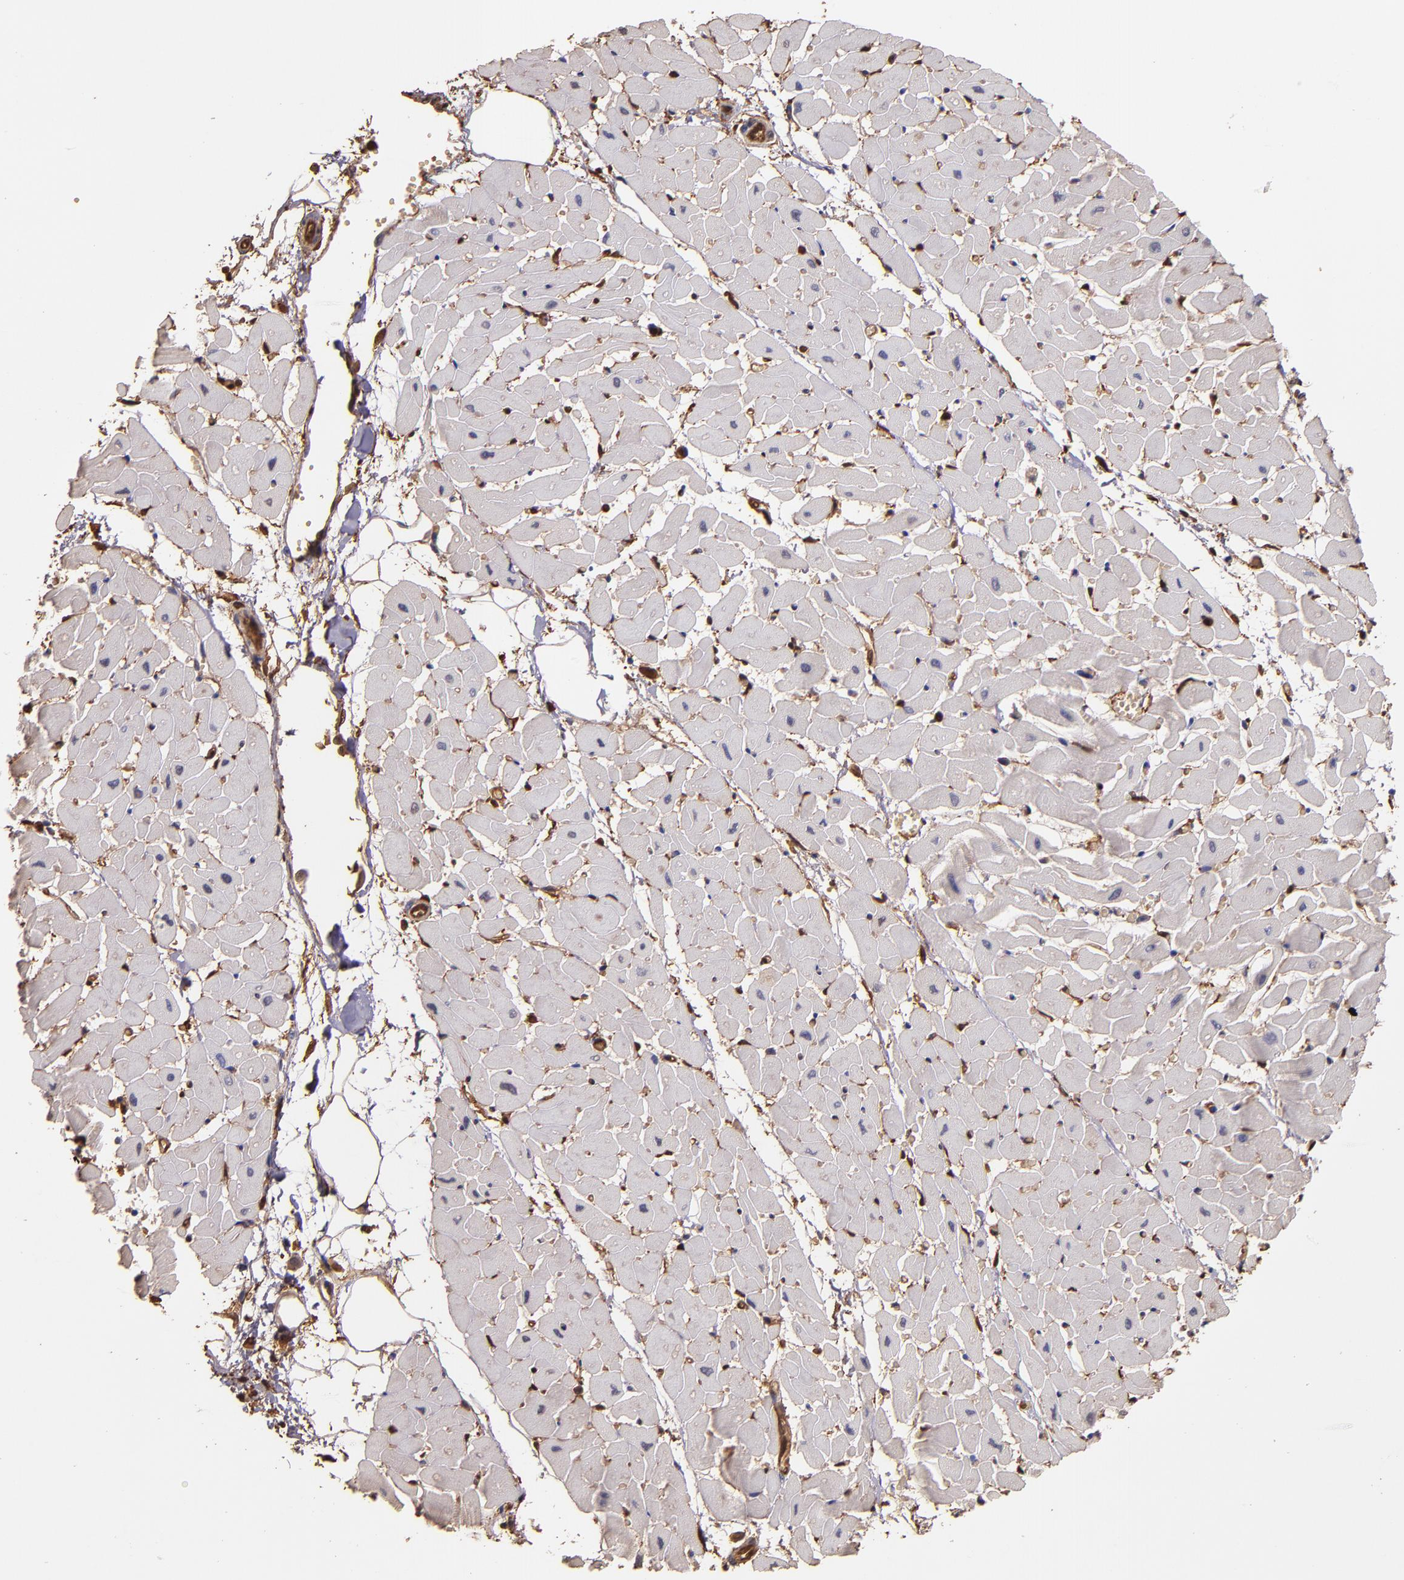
{"staining": {"intensity": "negative", "quantity": "none", "location": "none"}, "tissue": "heart muscle", "cell_type": "Cardiomyocytes", "image_type": "normal", "snomed": [{"axis": "morphology", "description": "Normal tissue, NOS"}, {"axis": "topography", "description": "Heart"}], "caption": "The image demonstrates no significant expression in cardiomyocytes of heart muscle.", "gene": "S100A6", "patient": {"sex": "female", "age": 19}}